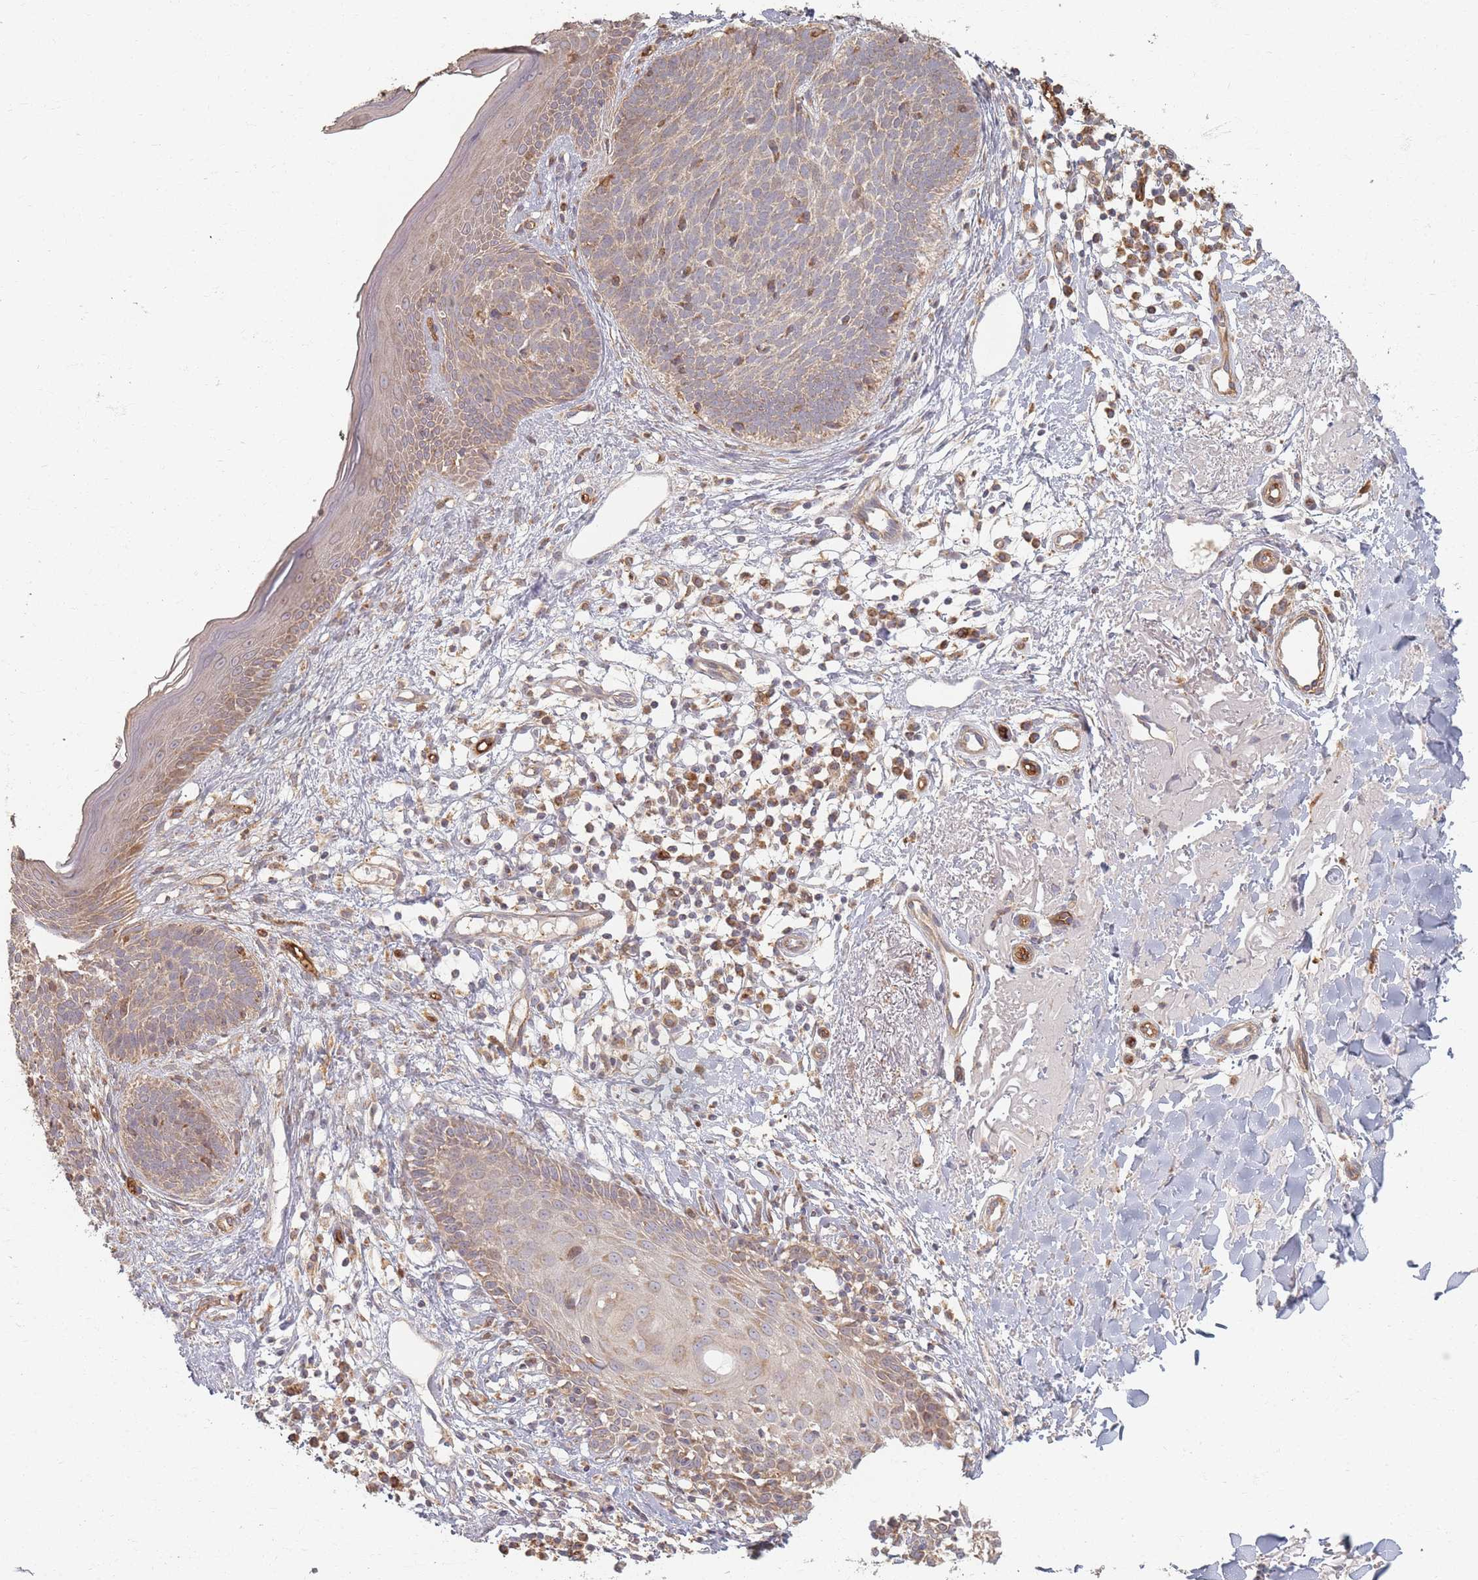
{"staining": {"intensity": "weak", "quantity": "25%-75%", "location": "cytoplasmic/membranous"}, "tissue": "skin cancer", "cell_type": "Tumor cells", "image_type": "cancer", "snomed": [{"axis": "morphology", "description": "Basal cell carcinoma"}, {"axis": "topography", "description": "Skin"}], "caption": "Protein staining by immunohistochemistry (IHC) reveals weak cytoplasmic/membranous staining in about 25%-75% of tumor cells in skin basal cell carcinoma.", "gene": "MRPS6", "patient": {"sex": "male", "age": 84}}